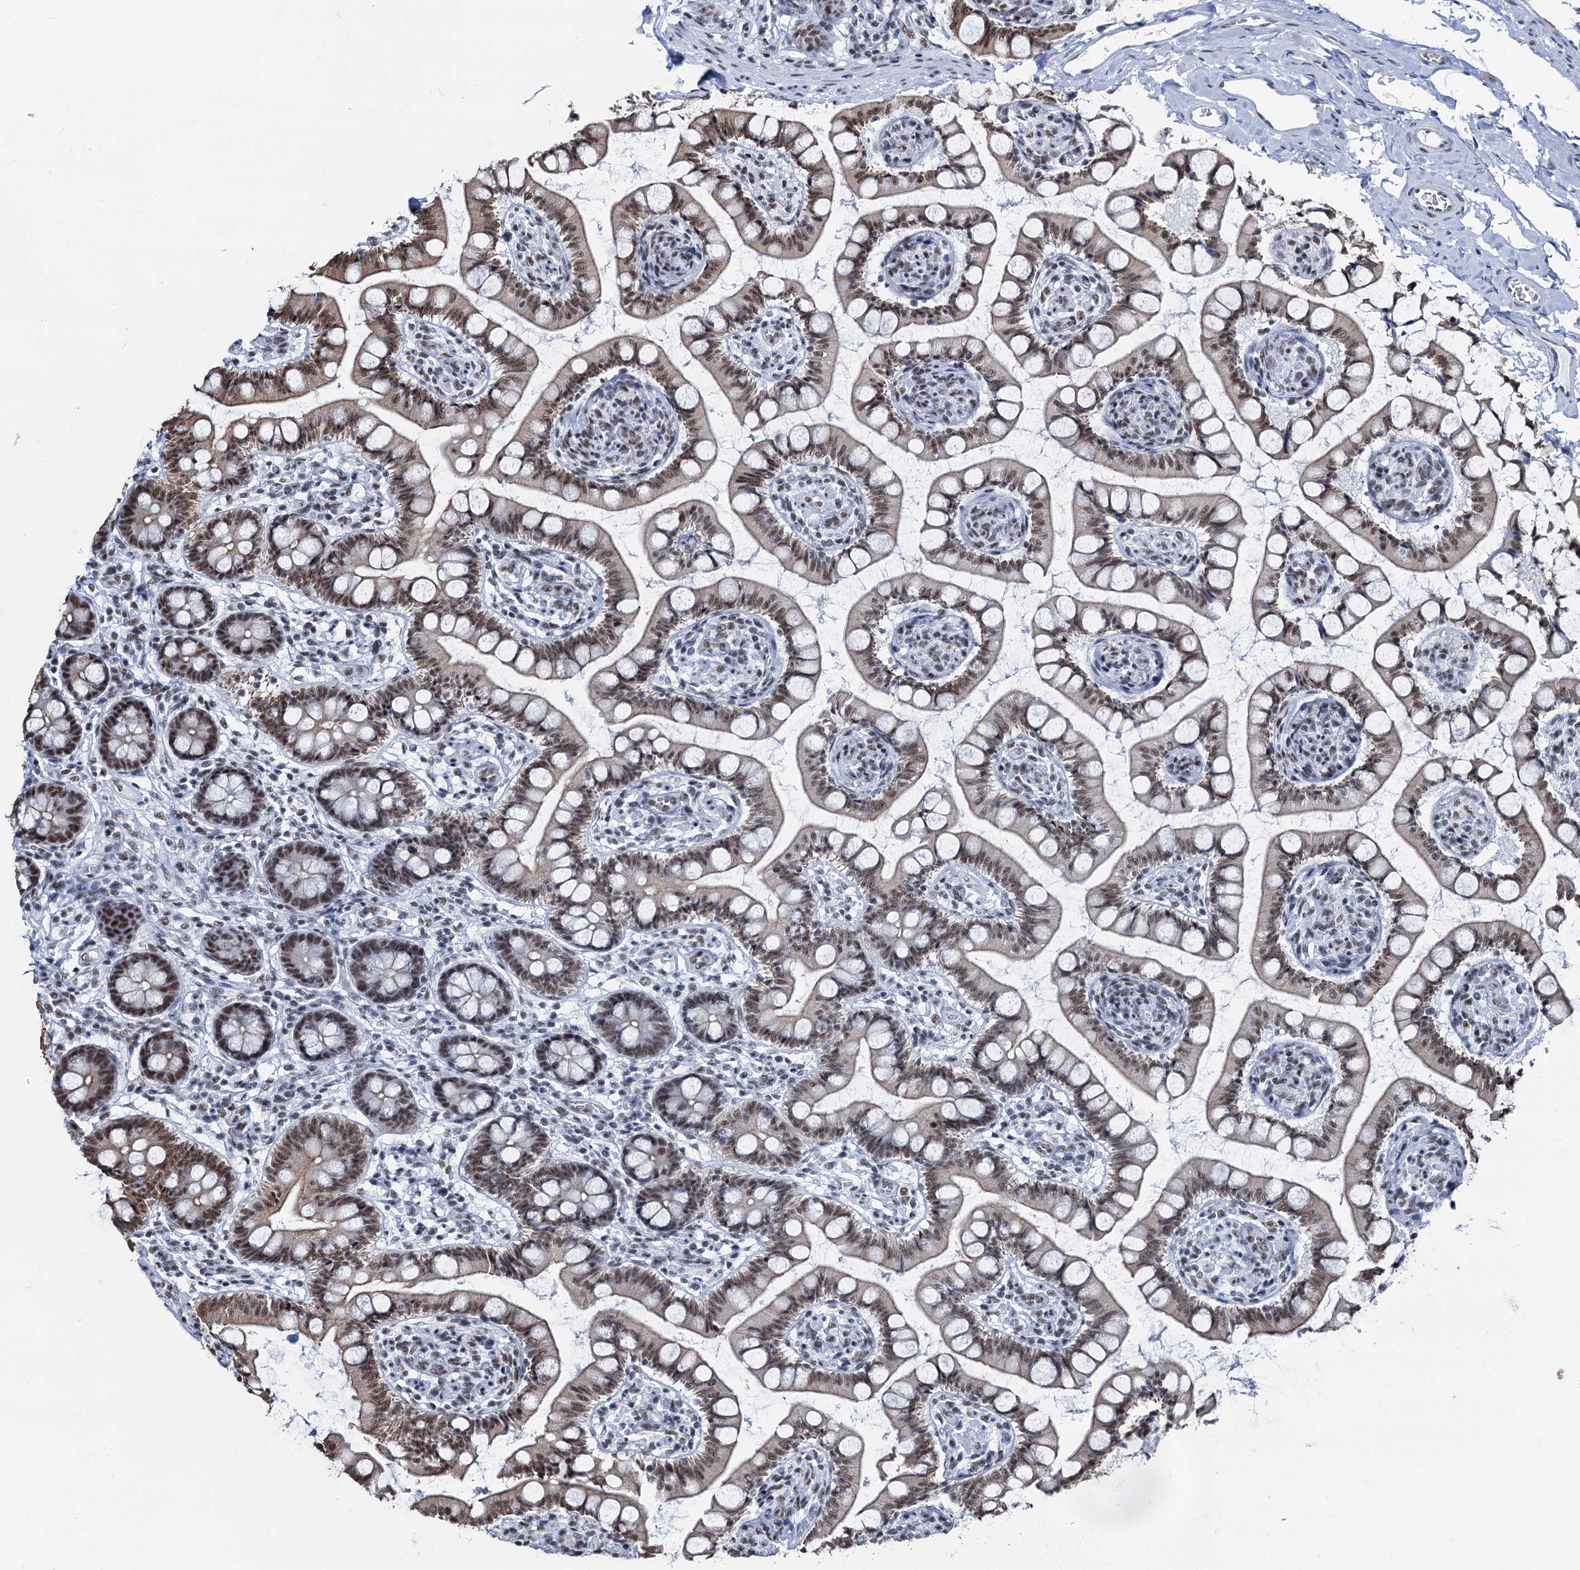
{"staining": {"intensity": "moderate", "quantity": ">75%", "location": "nuclear"}, "tissue": "small intestine", "cell_type": "Glandular cells", "image_type": "normal", "snomed": [{"axis": "morphology", "description": "Normal tissue, NOS"}, {"axis": "topography", "description": "Small intestine"}], "caption": "A histopathology image of small intestine stained for a protein exhibits moderate nuclear brown staining in glandular cells.", "gene": "DDX23", "patient": {"sex": "male", "age": 52}}